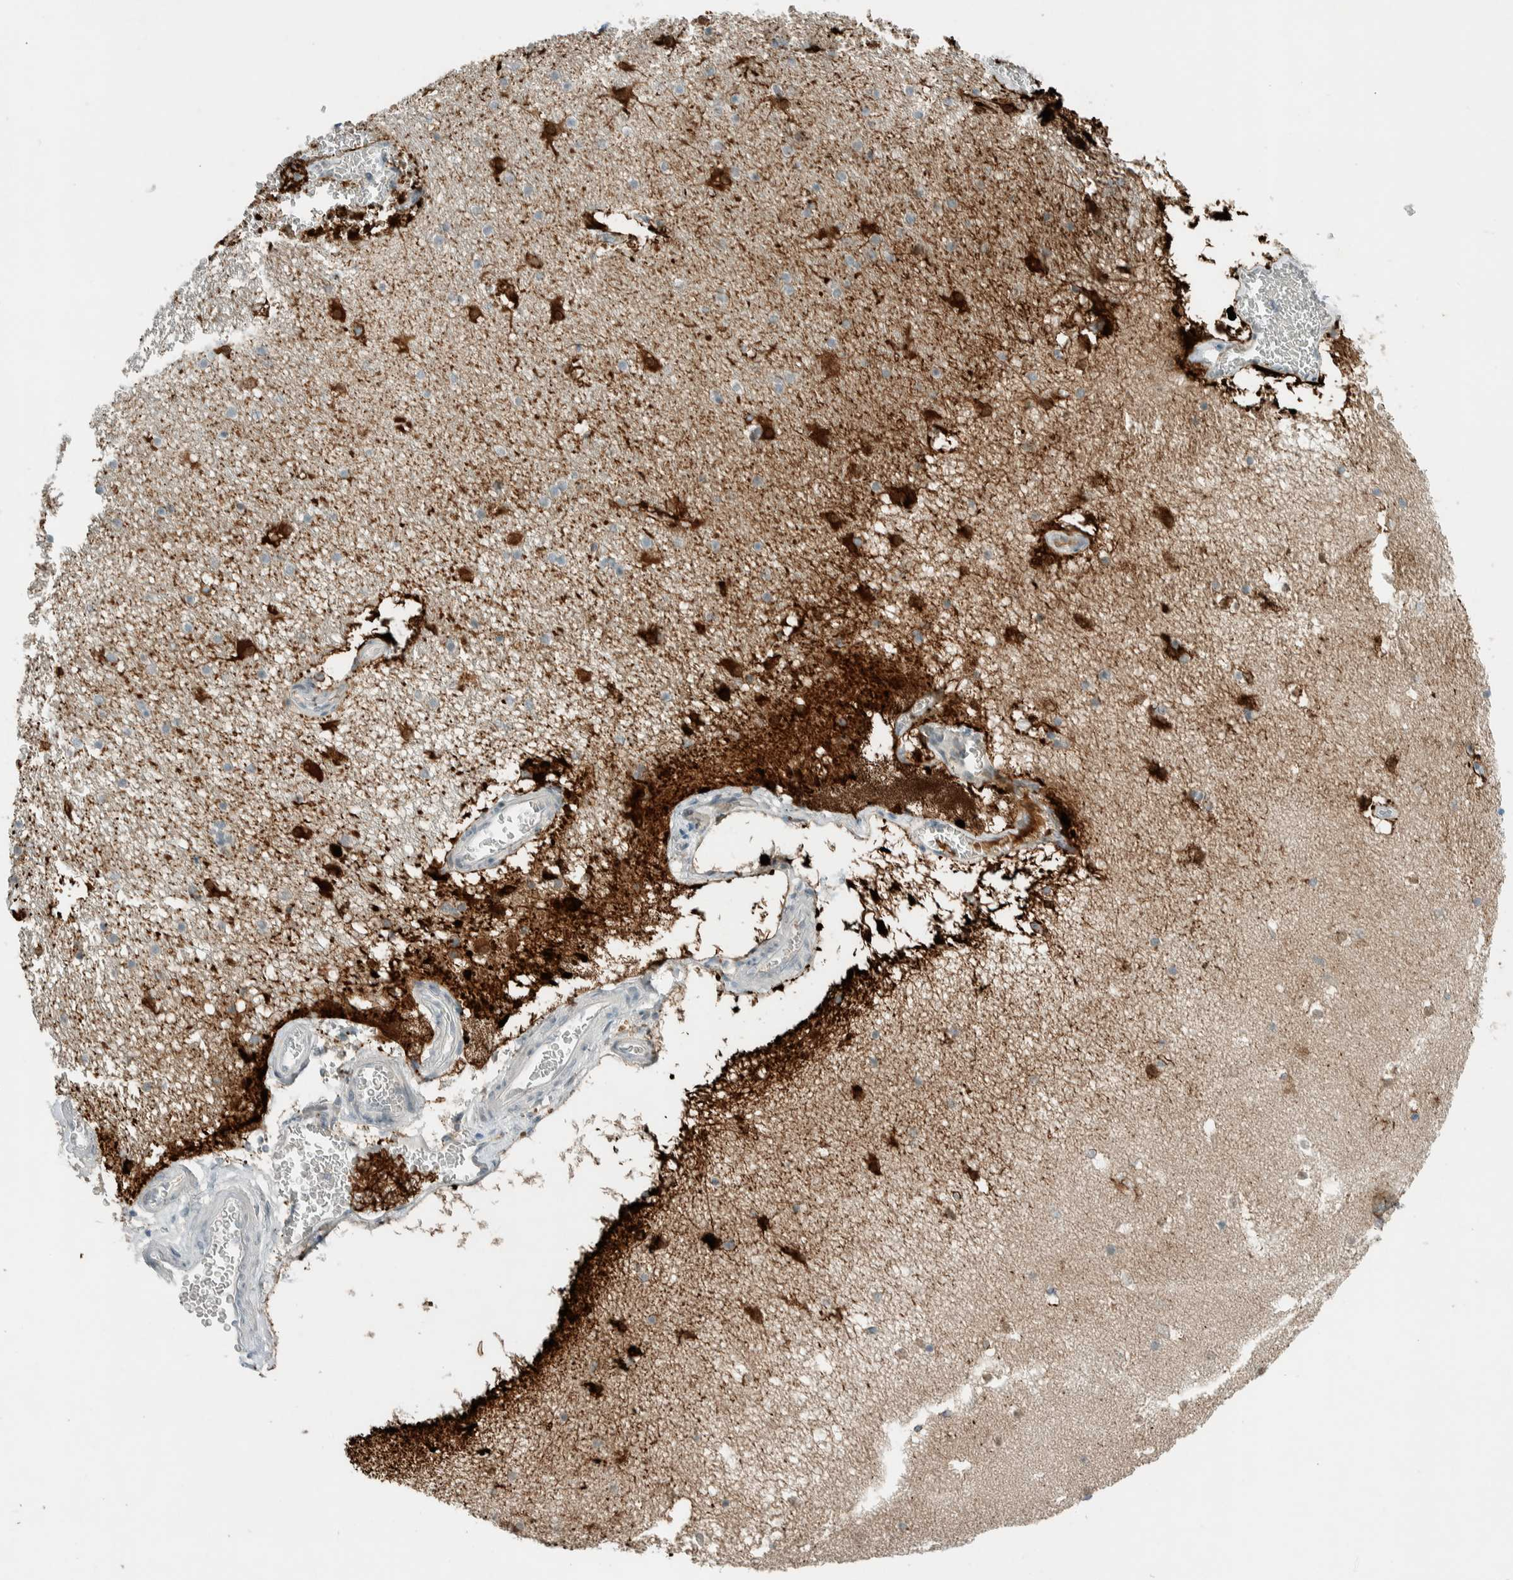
{"staining": {"intensity": "weak", "quantity": "<25%", "location": "cytoplasmic/membranous"}, "tissue": "hippocampus", "cell_type": "Glial cells", "image_type": "normal", "snomed": [{"axis": "morphology", "description": "Normal tissue, NOS"}, {"axis": "topography", "description": "Hippocampus"}], "caption": "High magnification brightfield microscopy of unremarkable hippocampus stained with DAB (brown) and counterstained with hematoxylin (blue): glial cells show no significant staining.", "gene": "CERCAM", "patient": {"sex": "male", "age": 45}}